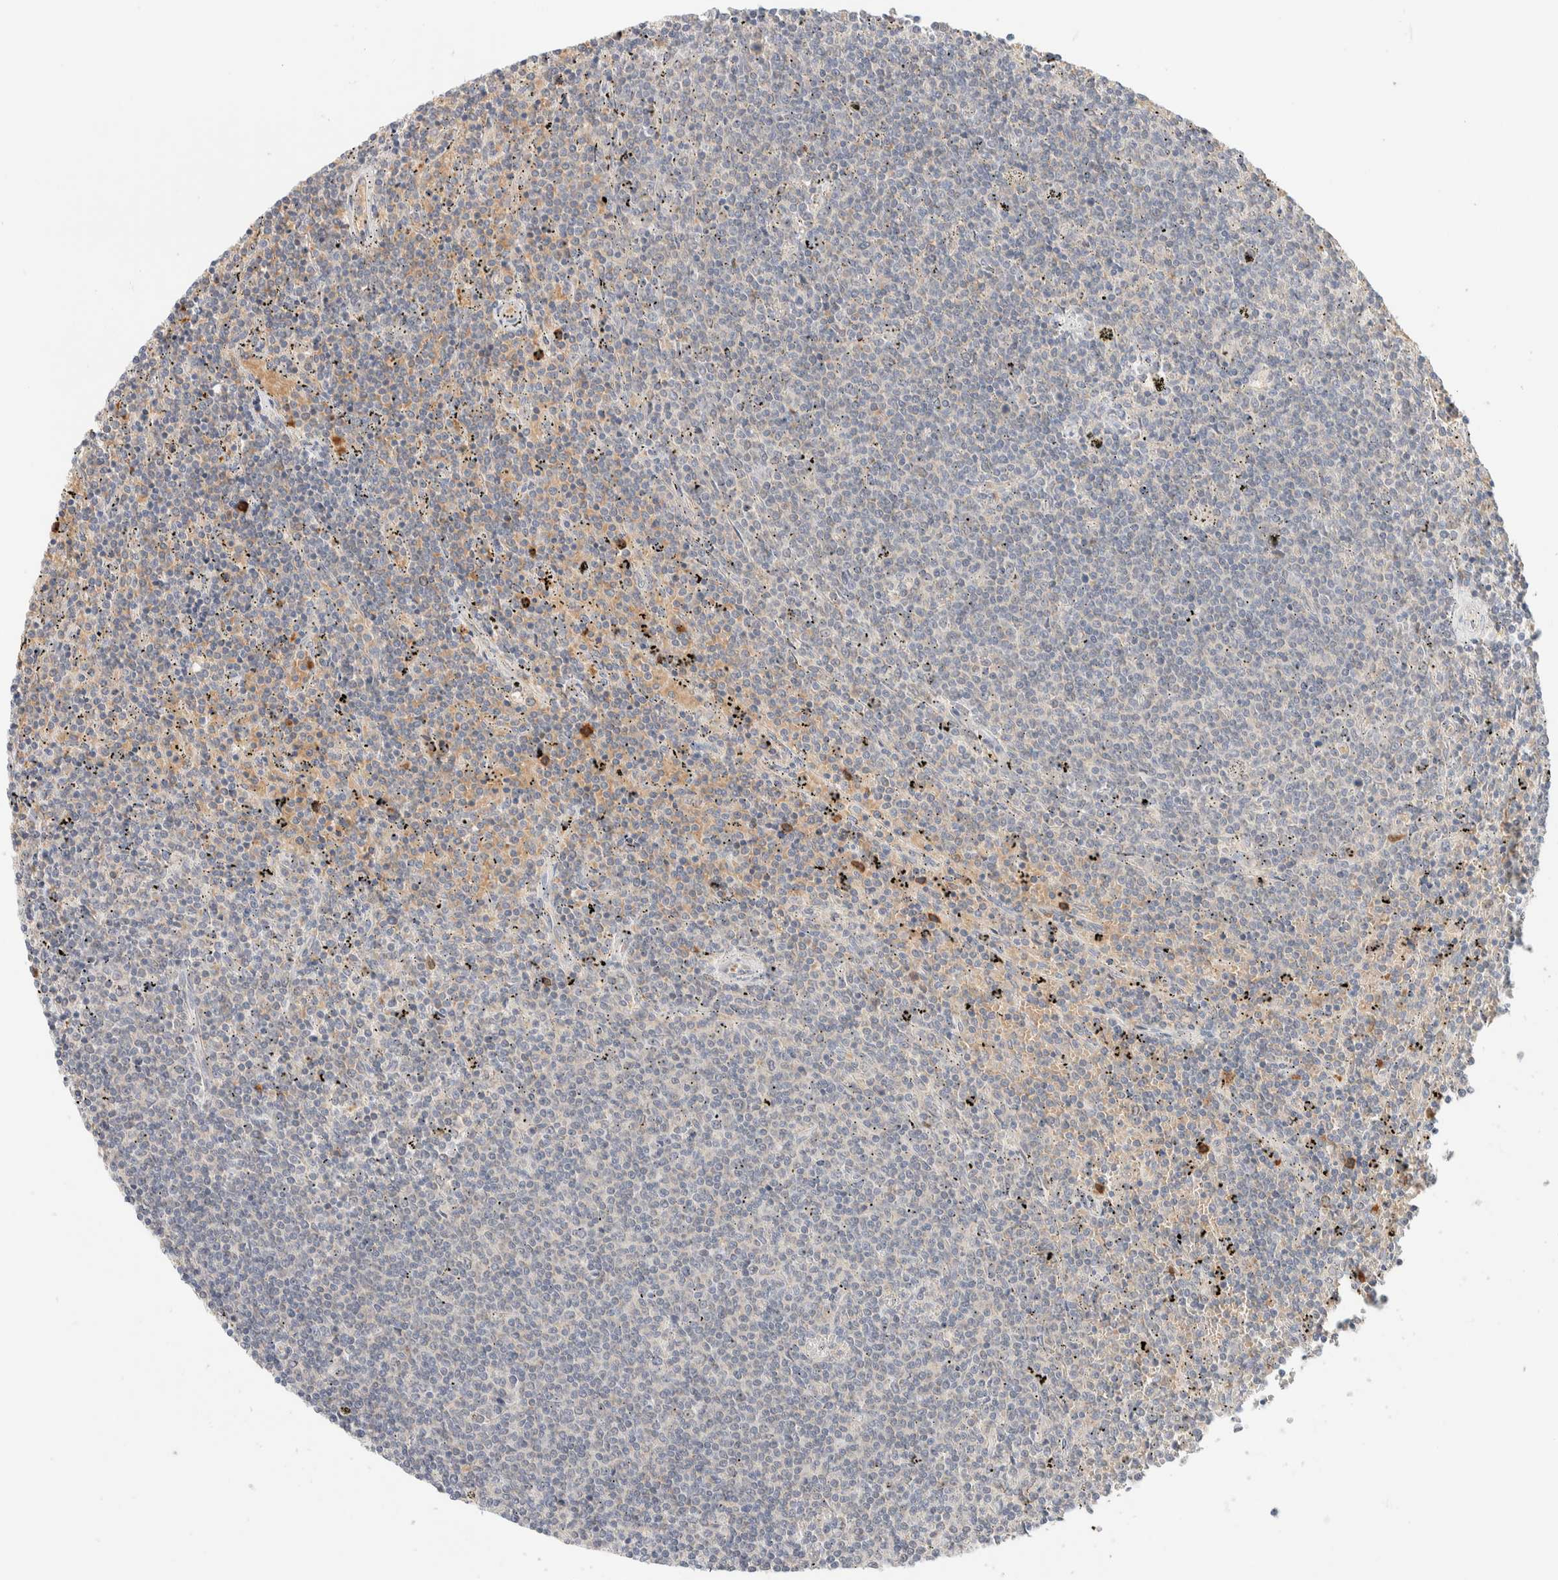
{"staining": {"intensity": "negative", "quantity": "none", "location": "none"}, "tissue": "lymphoma", "cell_type": "Tumor cells", "image_type": "cancer", "snomed": [{"axis": "morphology", "description": "Malignant lymphoma, non-Hodgkin's type, Low grade"}, {"axis": "topography", "description": "Spleen"}], "caption": "Lymphoma was stained to show a protein in brown. There is no significant expression in tumor cells.", "gene": "HDHD3", "patient": {"sex": "female", "age": 50}}